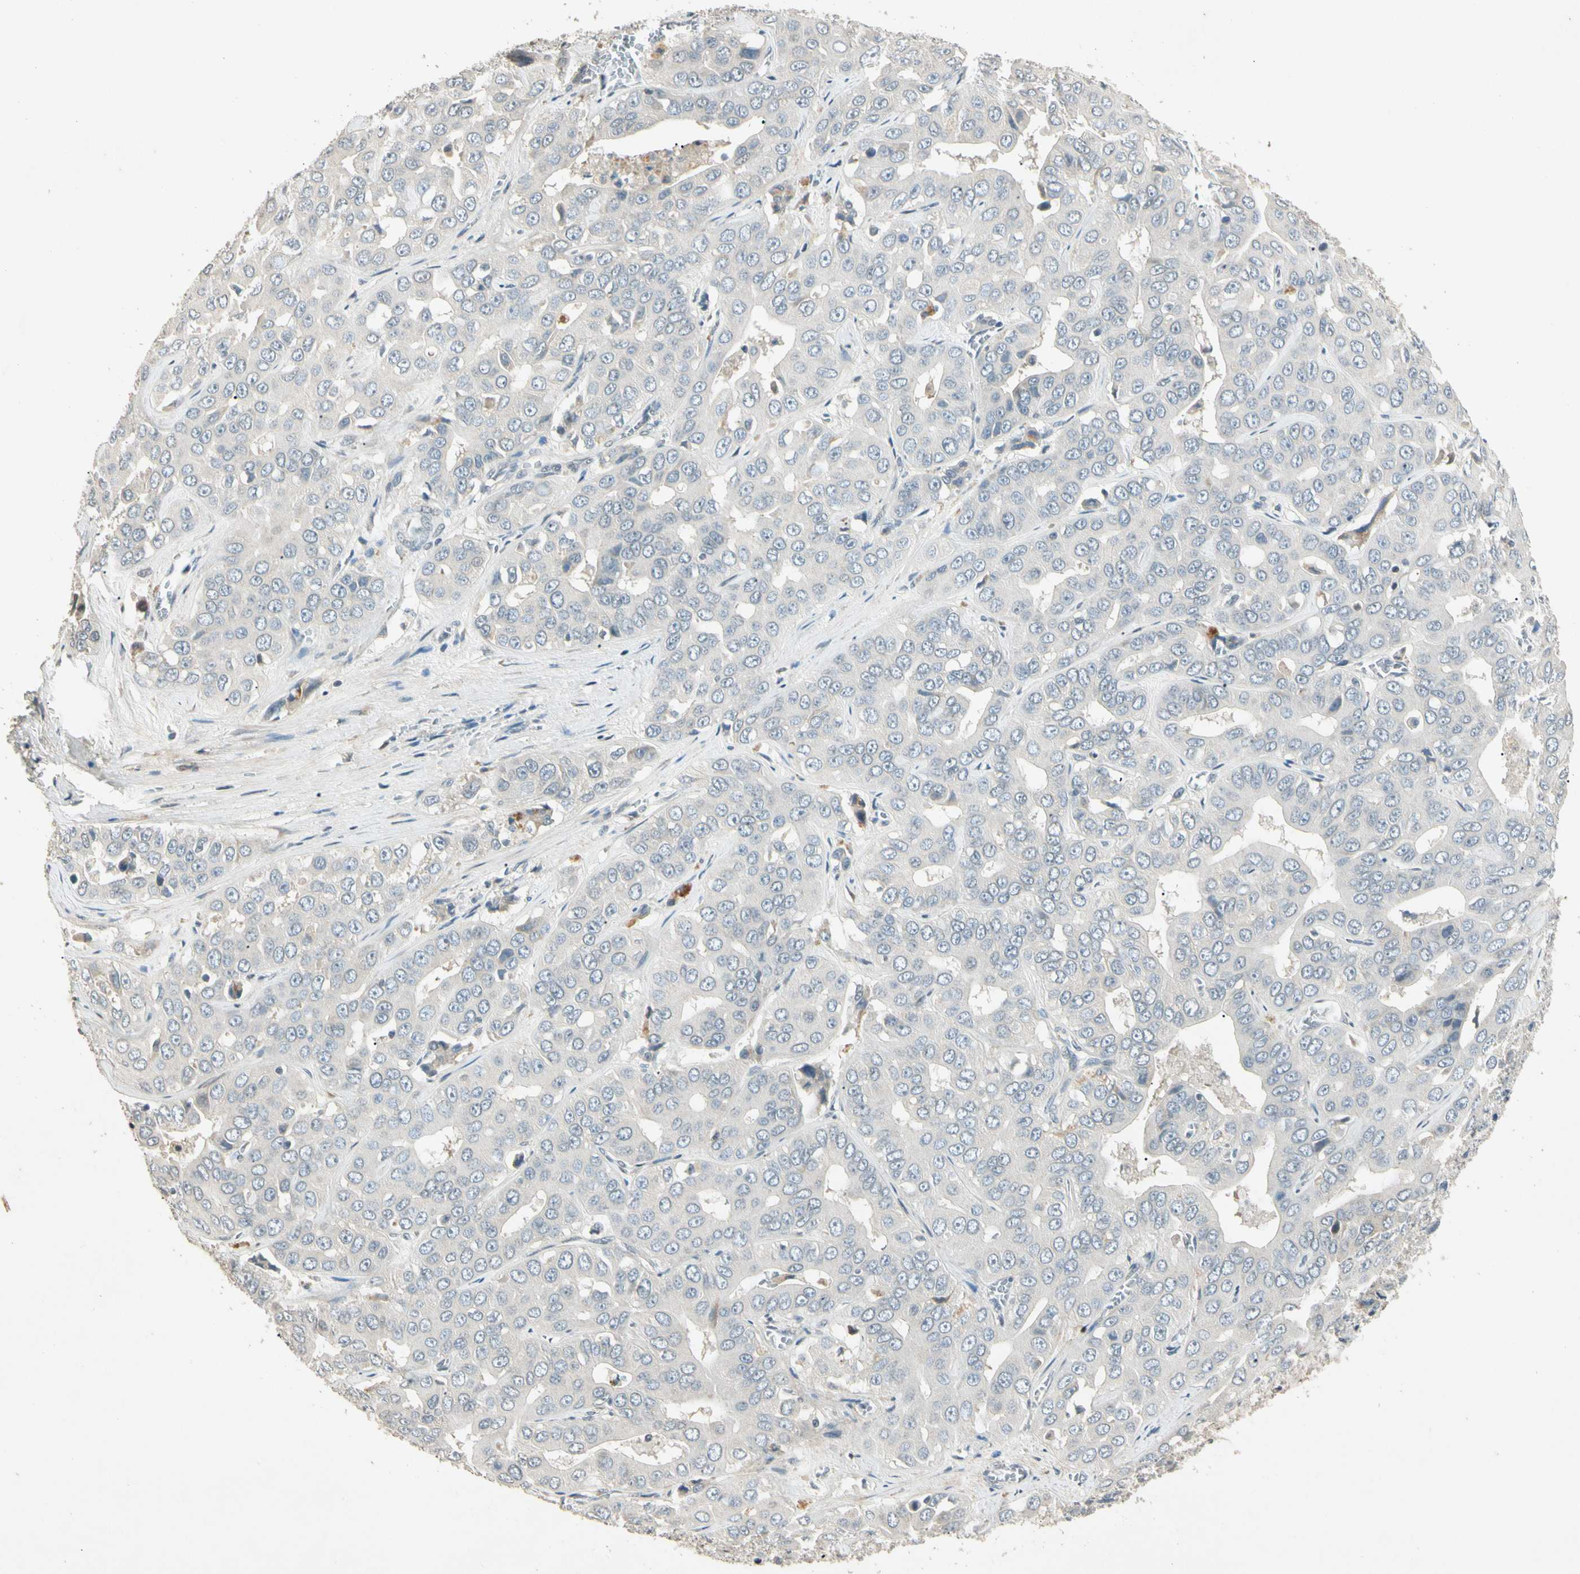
{"staining": {"intensity": "negative", "quantity": "none", "location": "none"}, "tissue": "liver cancer", "cell_type": "Tumor cells", "image_type": "cancer", "snomed": [{"axis": "morphology", "description": "Cholangiocarcinoma"}, {"axis": "topography", "description": "Liver"}], "caption": "Liver cancer stained for a protein using immunohistochemistry reveals no staining tumor cells.", "gene": "ZBTB4", "patient": {"sex": "female", "age": 52}}